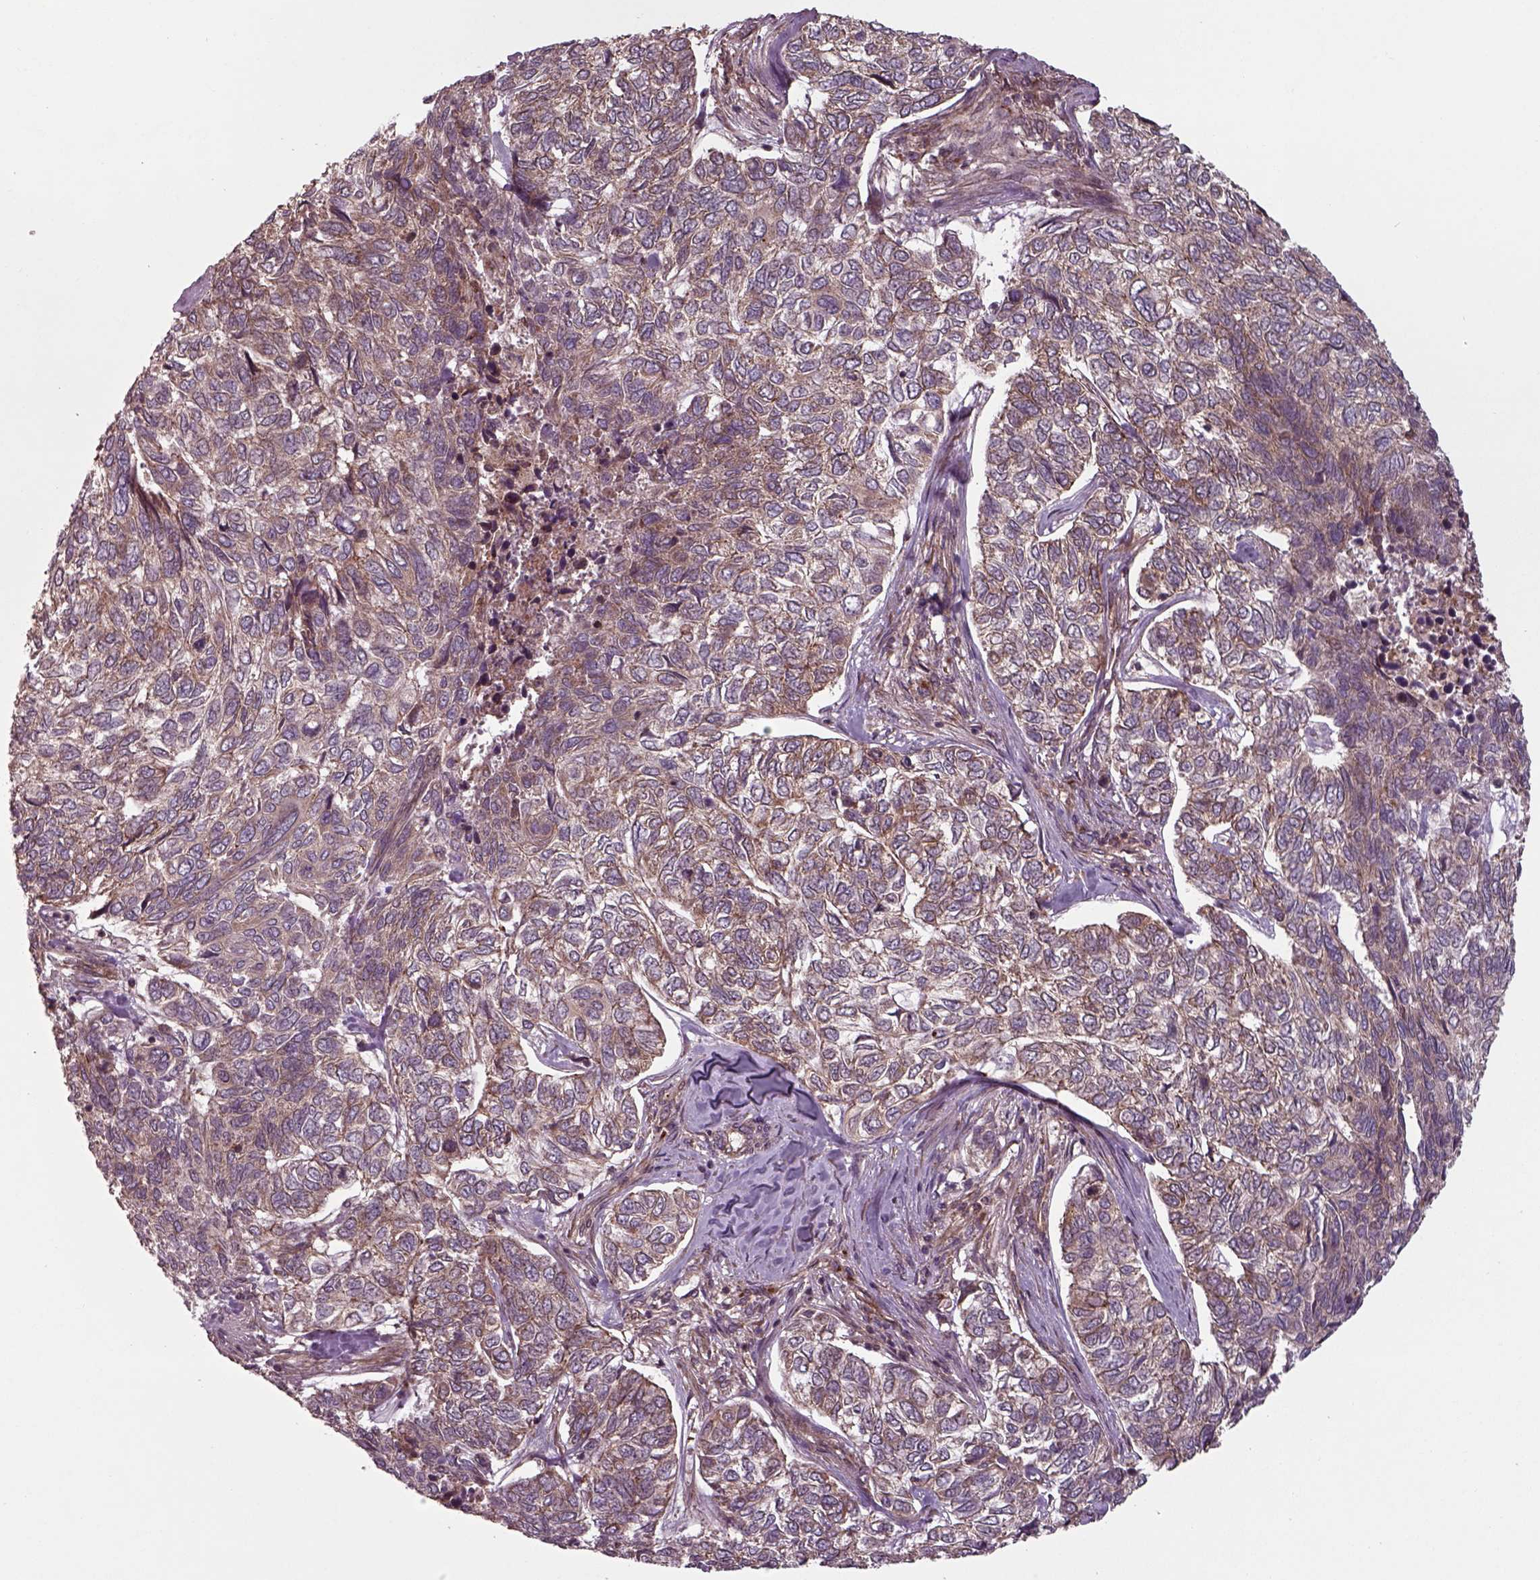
{"staining": {"intensity": "weak", "quantity": ">75%", "location": "cytoplasmic/membranous"}, "tissue": "skin cancer", "cell_type": "Tumor cells", "image_type": "cancer", "snomed": [{"axis": "morphology", "description": "Basal cell carcinoma"}, {"axis": "topography", "description": "Skin"}], "caption": "Immunohistochemistry (IHC) of human basal cell carcinoma (skin) exhibits low levels of weak cytoplasmic/membranous positivity in about >75% of tumor cells.", "gene": "CHMP3", "patient": {"sex": "female", "age": 65}}